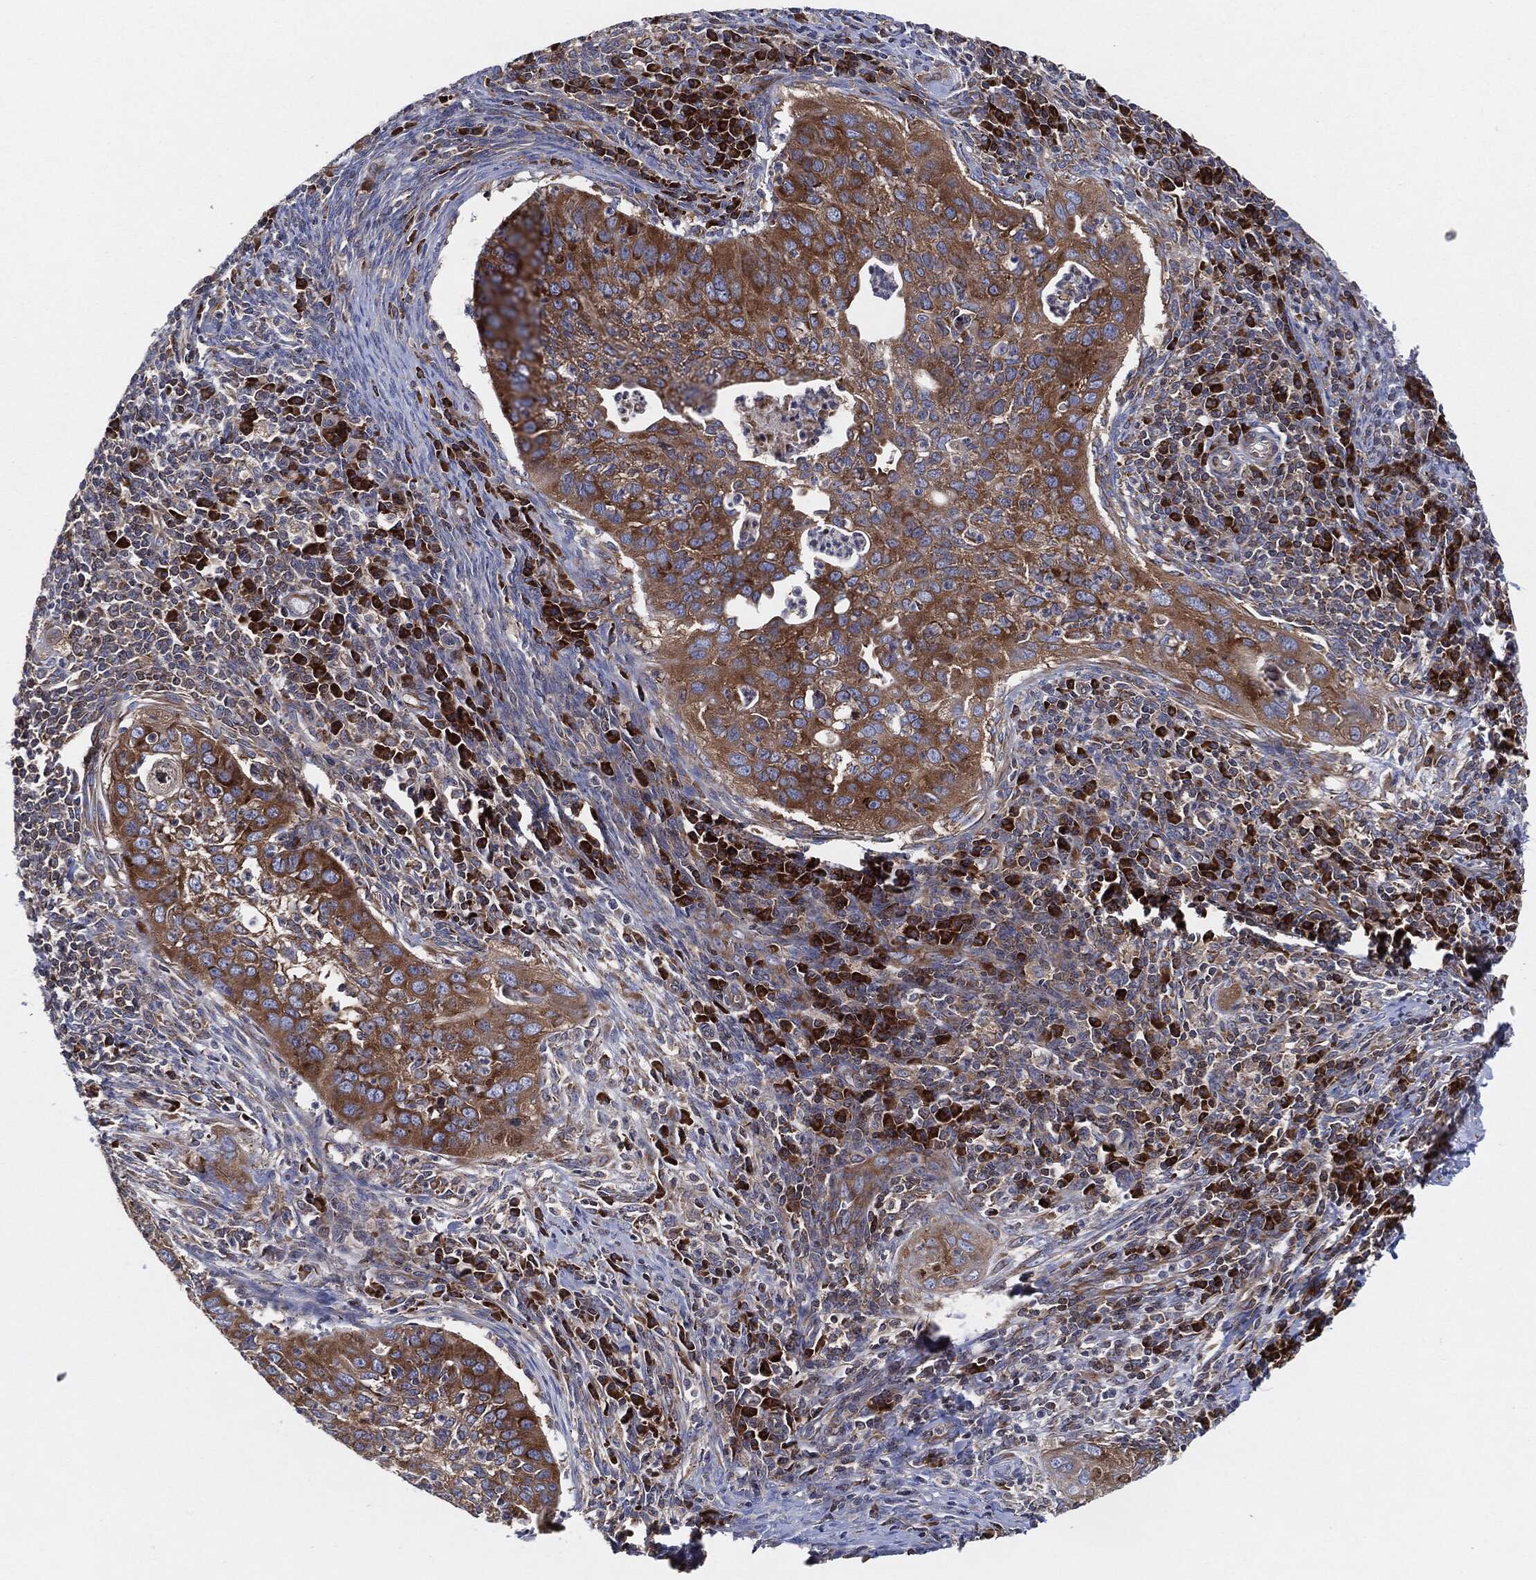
{"staining": {"intensity": "moderate", "quantity": ">75%", "location": "cytoplasmic/membranous"}, "tissue": "cervical cancer", "cell_type": "Tumor cells", "image_type": "cancer", "snomed": [{"axis": "morphology", "description": "Squamous cell carcinoma, NOS"}, {"axis": "topography", "description": "Cervix"}], "caption": "IHC micrograph of human cervical cancer stained for a protein (brown), which shows medium levels of moderate cytoplasmic/membranous expression in approximately >75% of tumor cells.", "gene": "EIF2S2", "patient": {"sex": "female", "age": 26}}